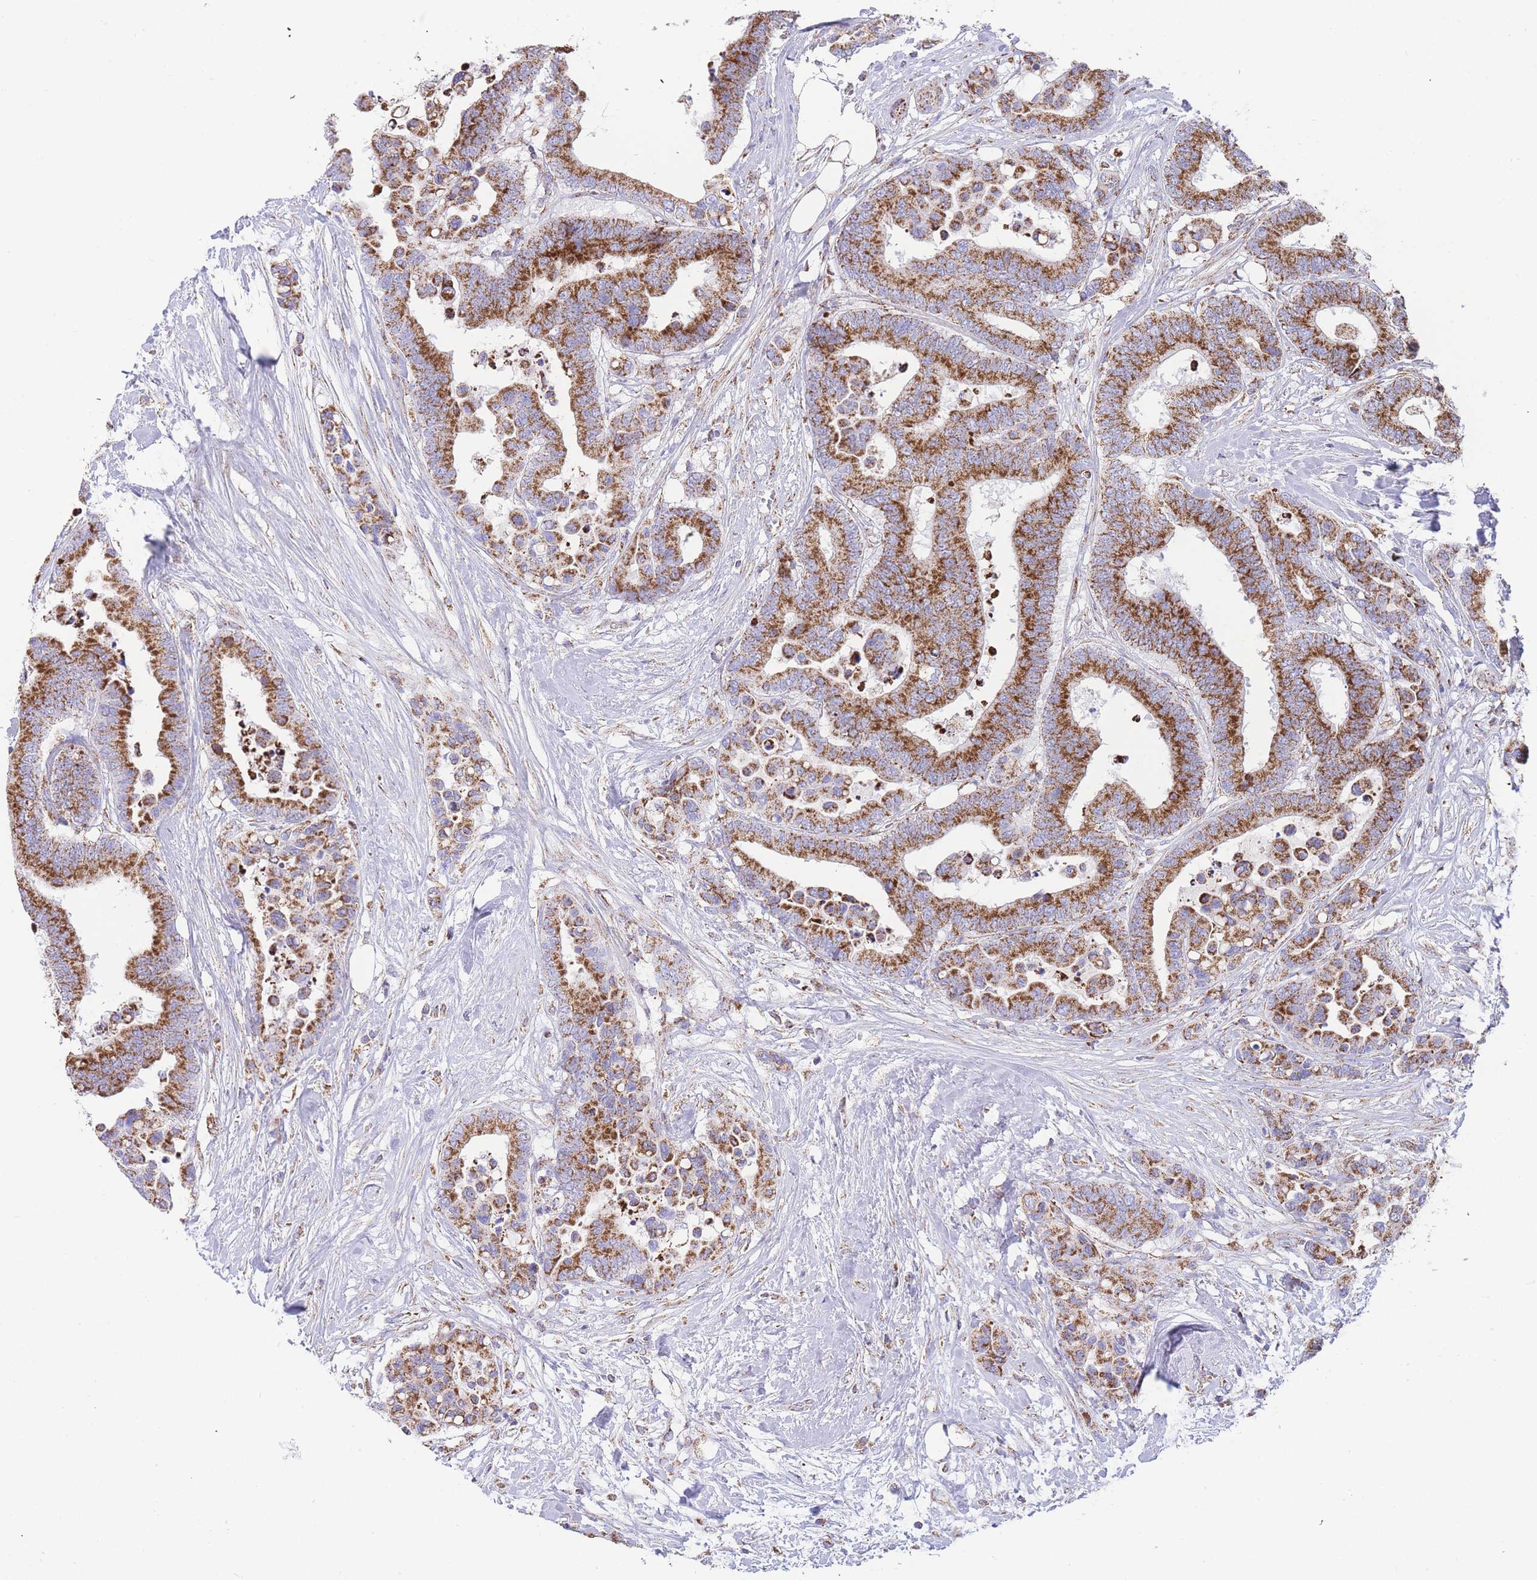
{"staining": {"intensity": "strong", "quantity": ">75%", "location": "cytoplasmic/membranous"}, "tissue": "colorectal cancer", "cell_type": "Tumor cells", "image_type": "cancer", "snomed": [{"axis": "morphology", "description": "Adenocarcinoma, NOS"}, {"axis": "topography", "description": "Colon"}], "caption": "This is a micrograph of immunohistochemistry (IHC) staining of colorectal adenocarcinoma, which shows strong positivity in the cytoplasmic/membranous of tumor cells.", "gene": "GSTM1", "patient": {"sex": "male", "age": 82}}